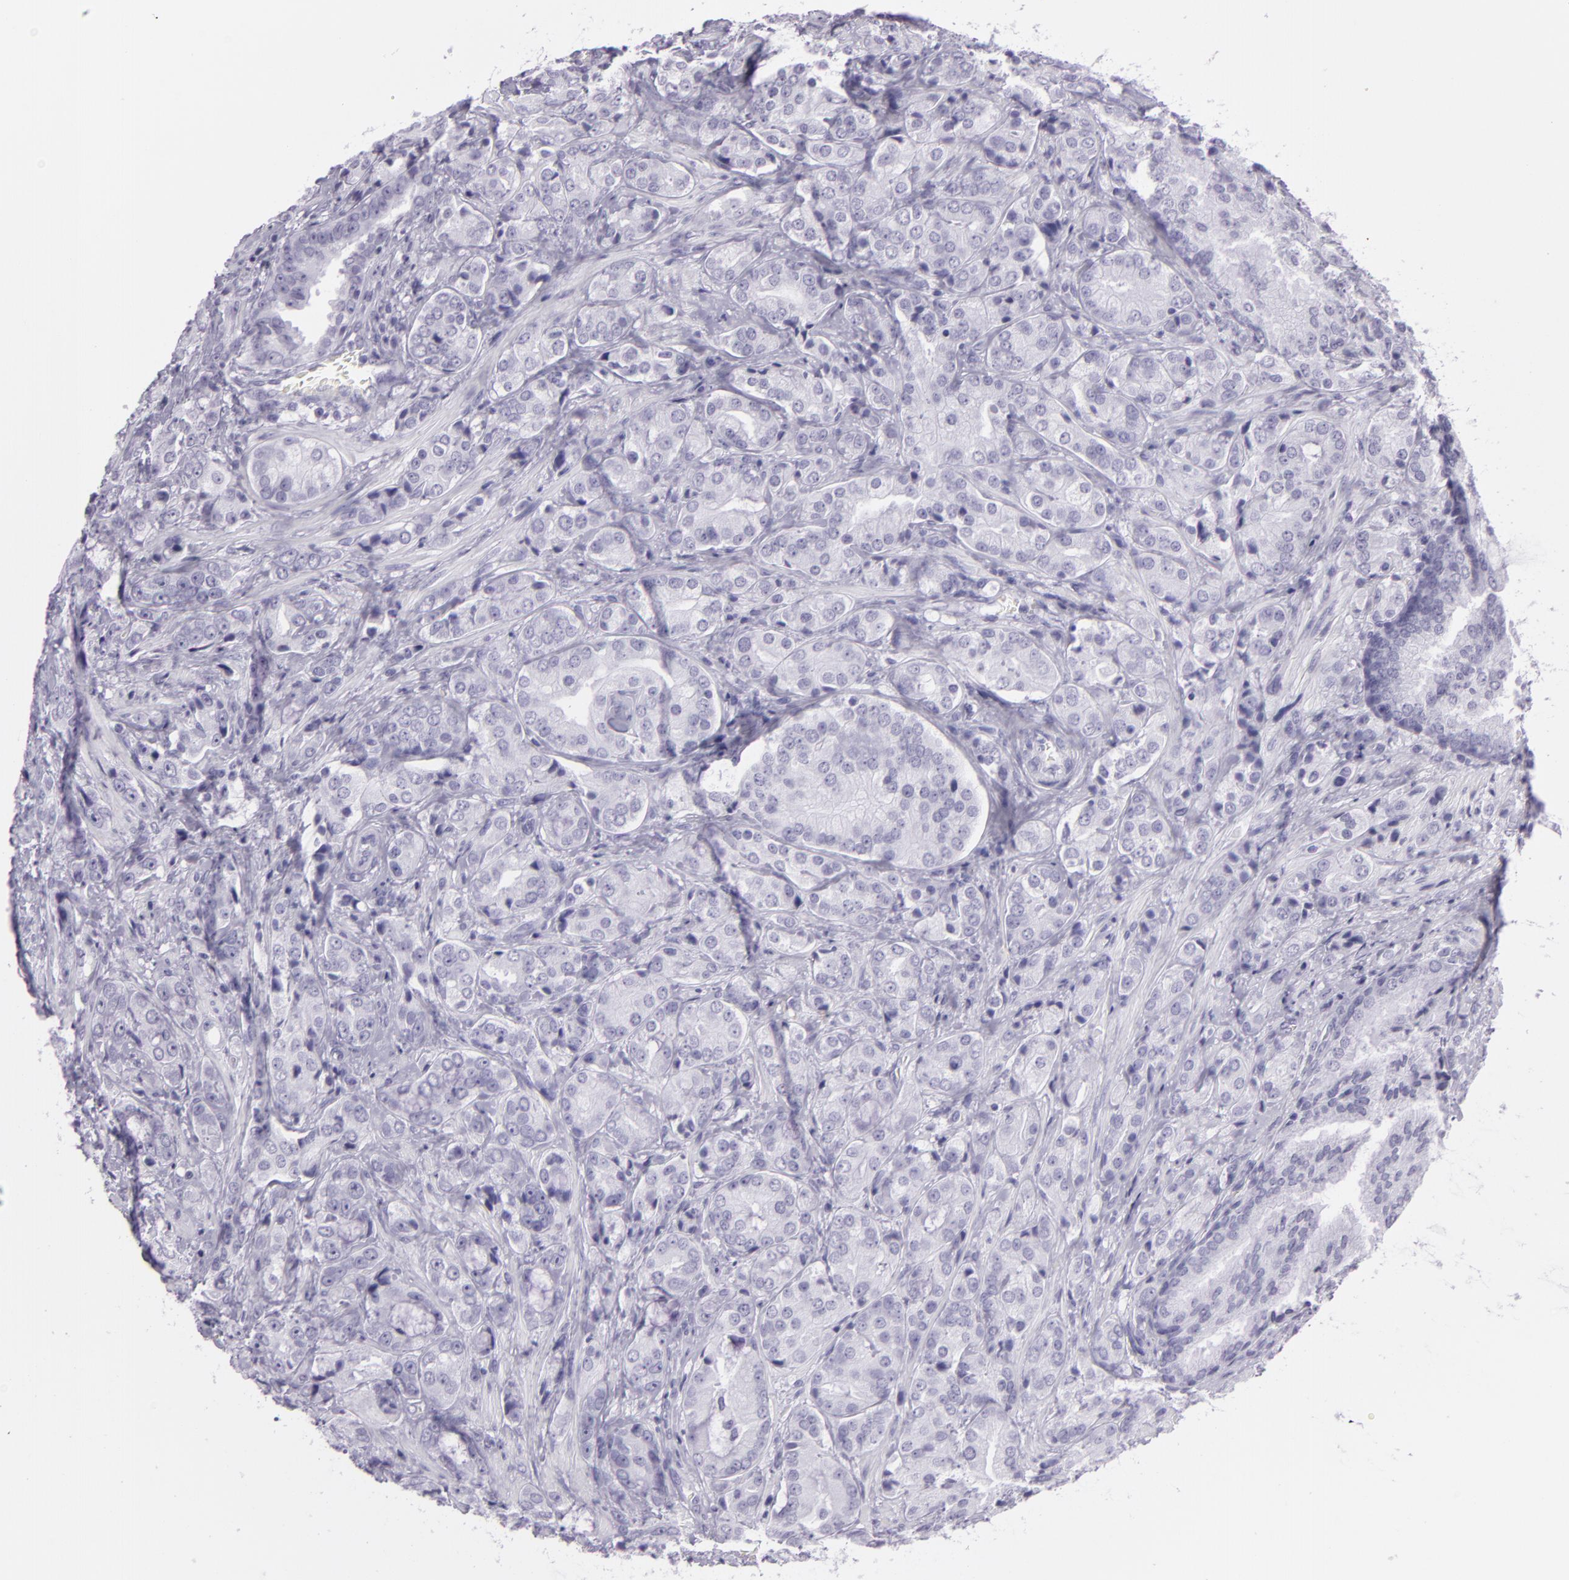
{"staining": {"intensity": "negative", "quantity": "none", "location": "none"}, "tissue": "prostate cancer", "cell_type": "Tumor cells", "image_type": "cancer", "snomed": [{"axis": "morphology", "description": "Adenocarcinoma, Medium grade"}, {"axis": "topography", "description": "Prostate"}], "caption": "Prostate cancer stained for a protein using IHC reveals no positivity tumor cells.", "gene": "MUC6", "patient": {"sex": "male", "age": 70}}